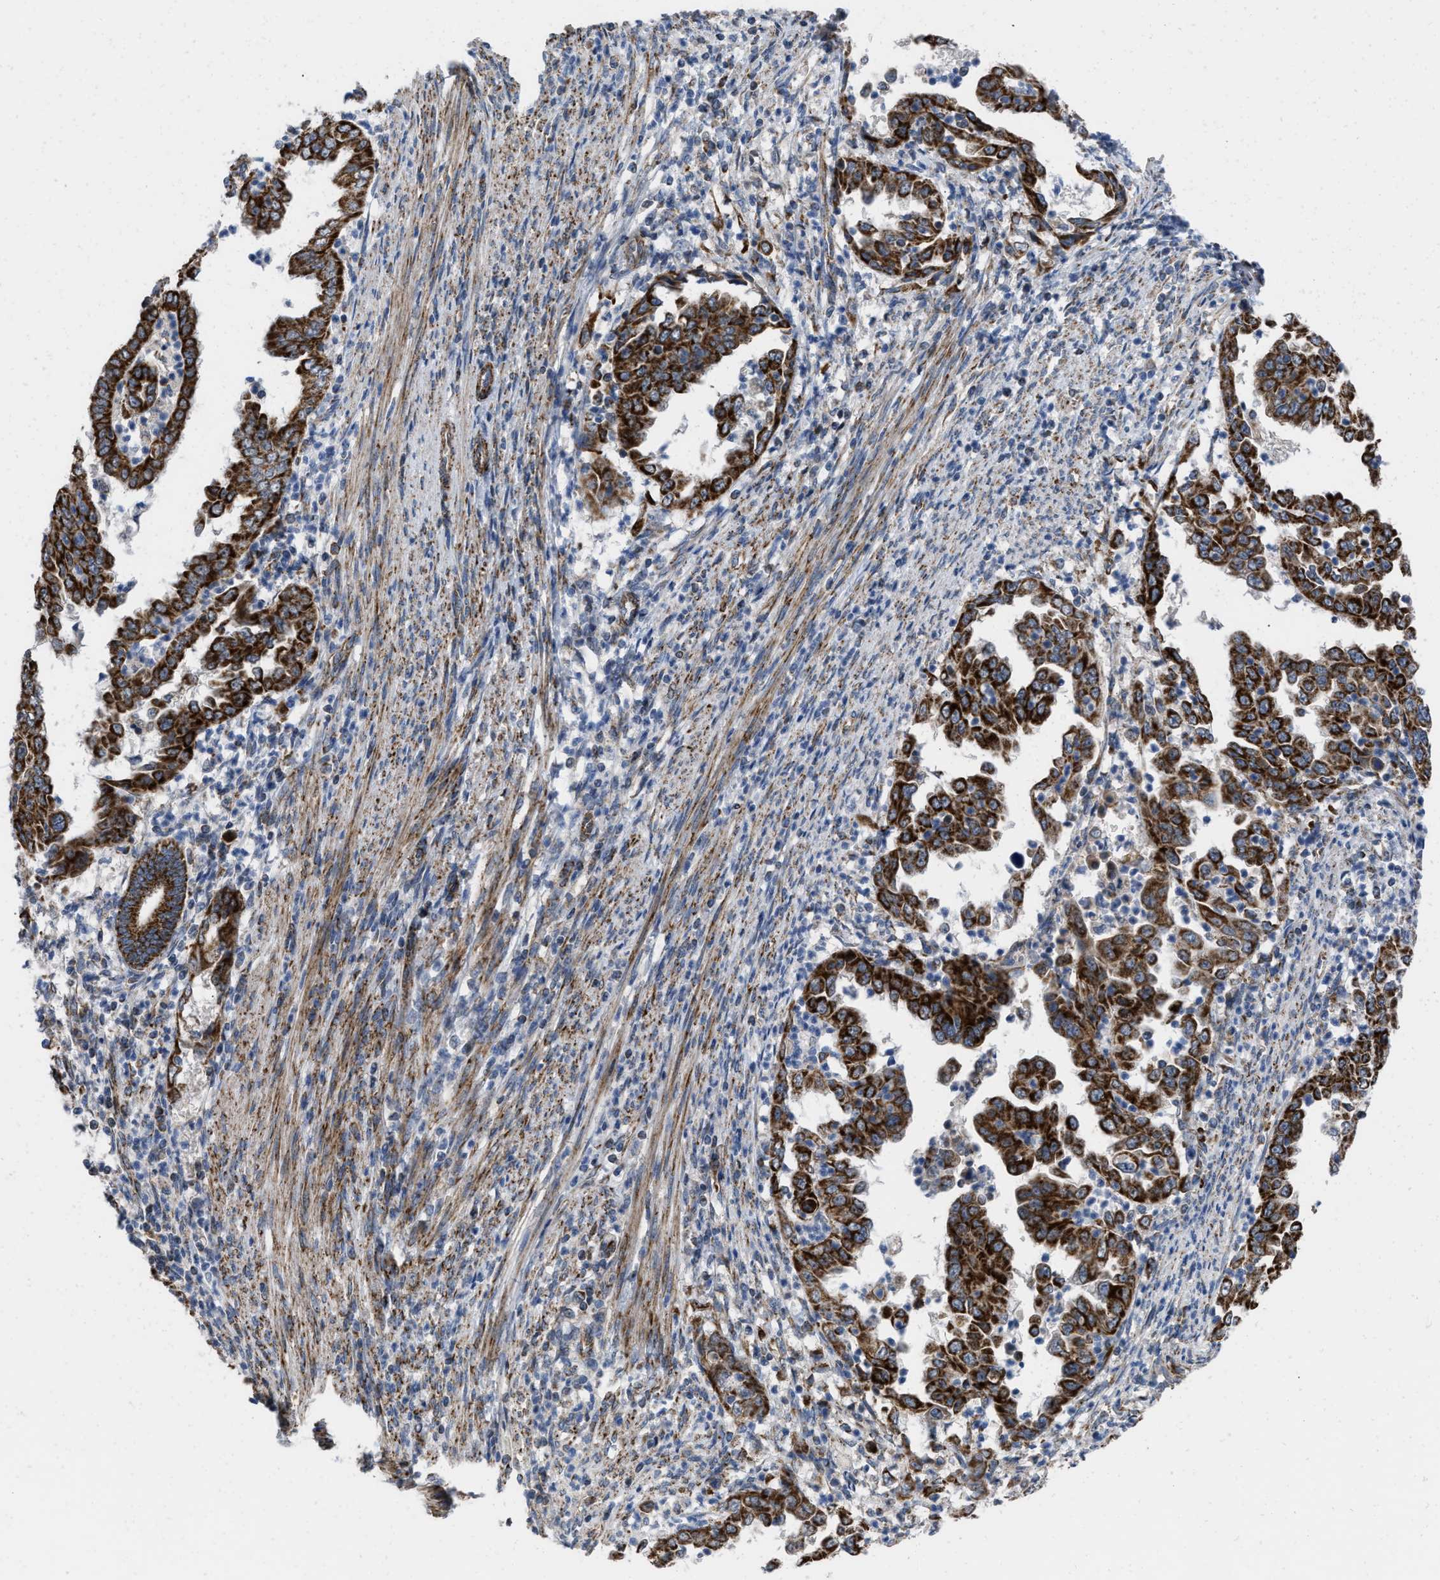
{"staining": {"intensity": "strong", "quantity": ">75%", "location": "cytoplasmic/membranous"}, "tissue": "endometrial cancer", "cell_type": "Tumor cells", "image_type": "cancer", "snomed": [{"axis": "morphology", "description": "Adenocarcinoma, NOS"}, {"axis": "topography", "description": "Endometrium"}], "caption": "Endometrial cancer tissue exhibits strong cytoplasmic/membranous staining in approximately >75% of tumor cells, visualized by immunohistochemistry. (DAB IHC with brightfield microscopy, high magnification).", "gene": "AKAP1", "patient": {"sex": "female", "age": 85}}